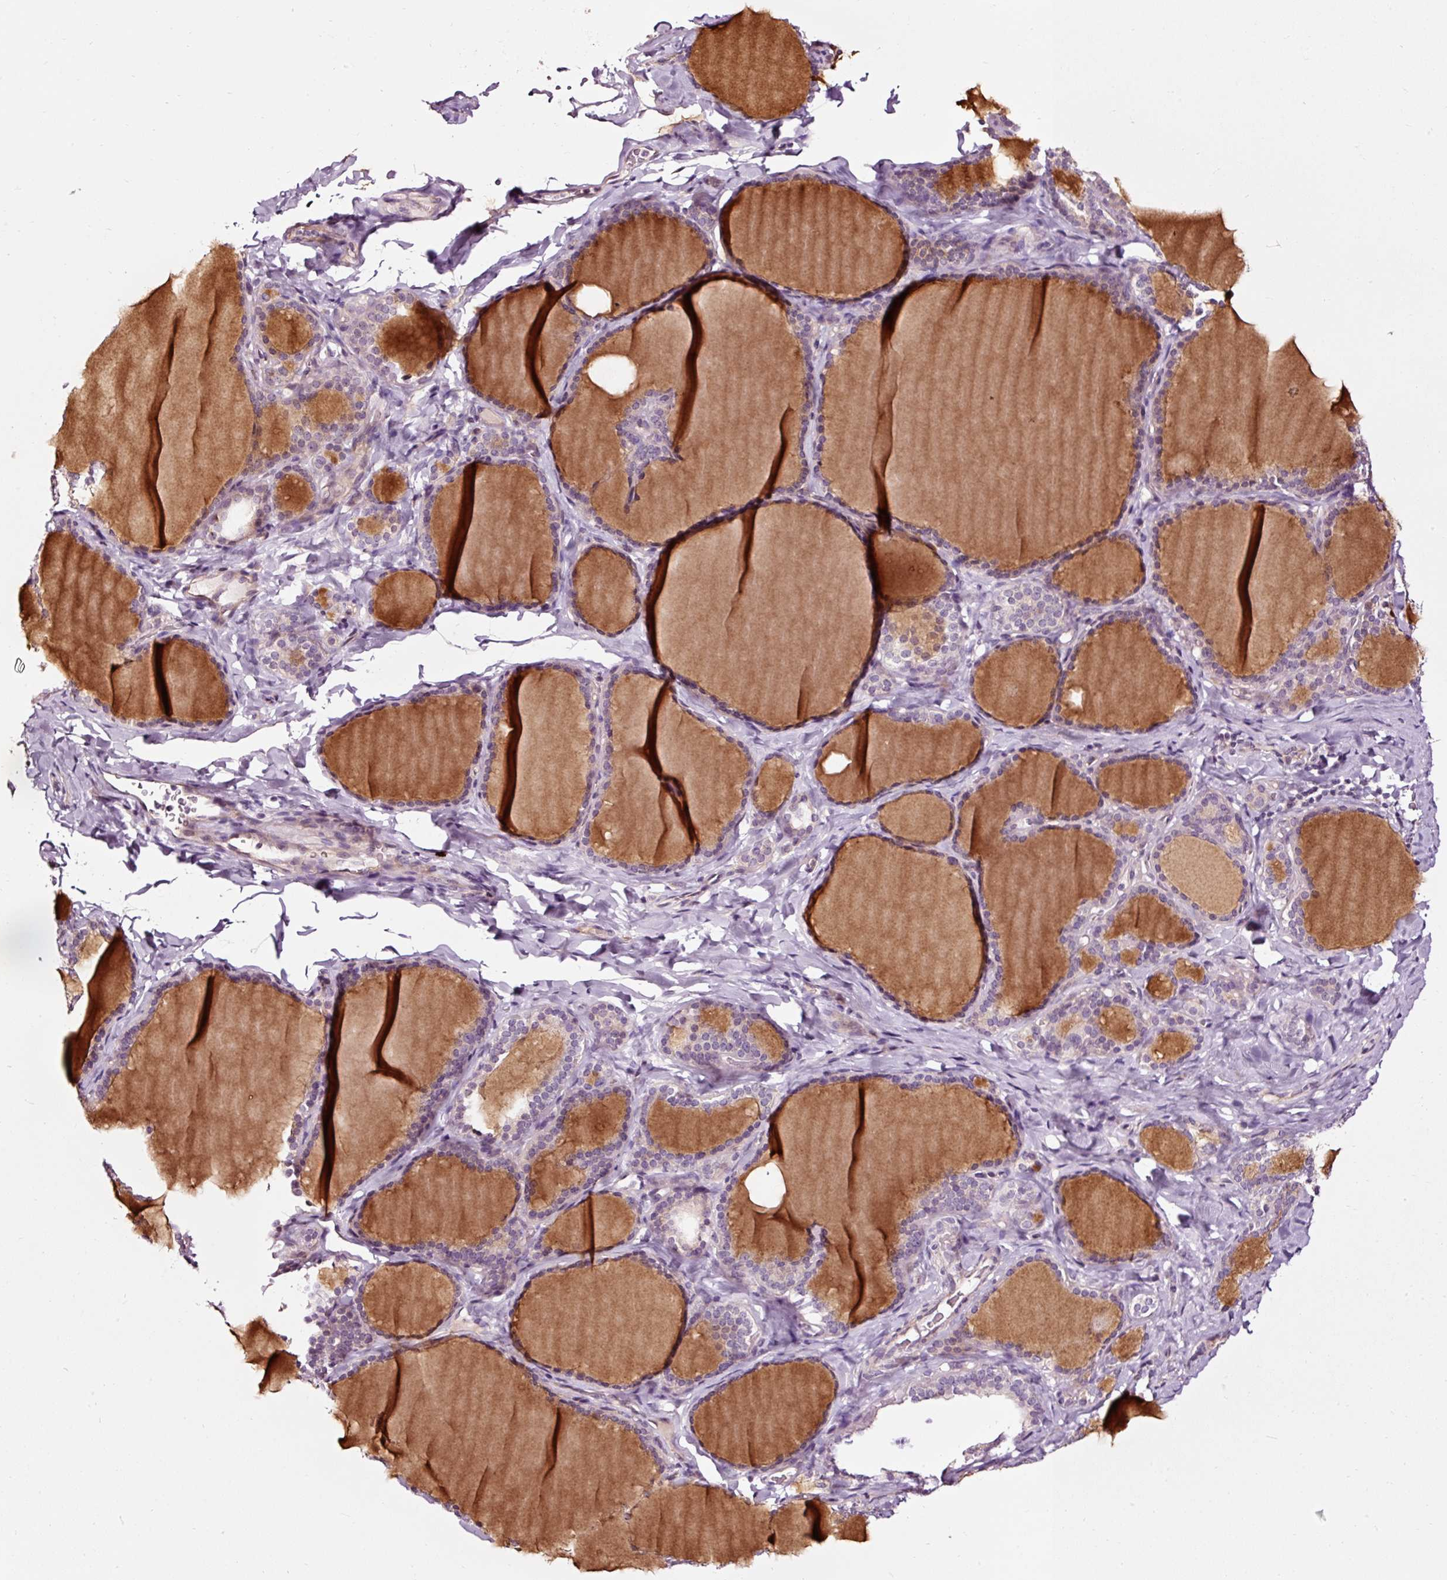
{"staining": {"intensity": "negative", "quantity": "none", "location": "none"}, "tissue": "thyroid gland", "cell_type": "Glandular cells", "image_type": "normal", "snomed": [{"axis": "morphology", "description": "Normal tissue, NOS"}, {"axis": "topography", "description": "Thyroid gland"}], "caption": "Image shows no significant protein positivity in glandular cells of unremarkable thyroid gland.", "gene": "UTP14A", "patient": {"sex": "female", "age": 31}}